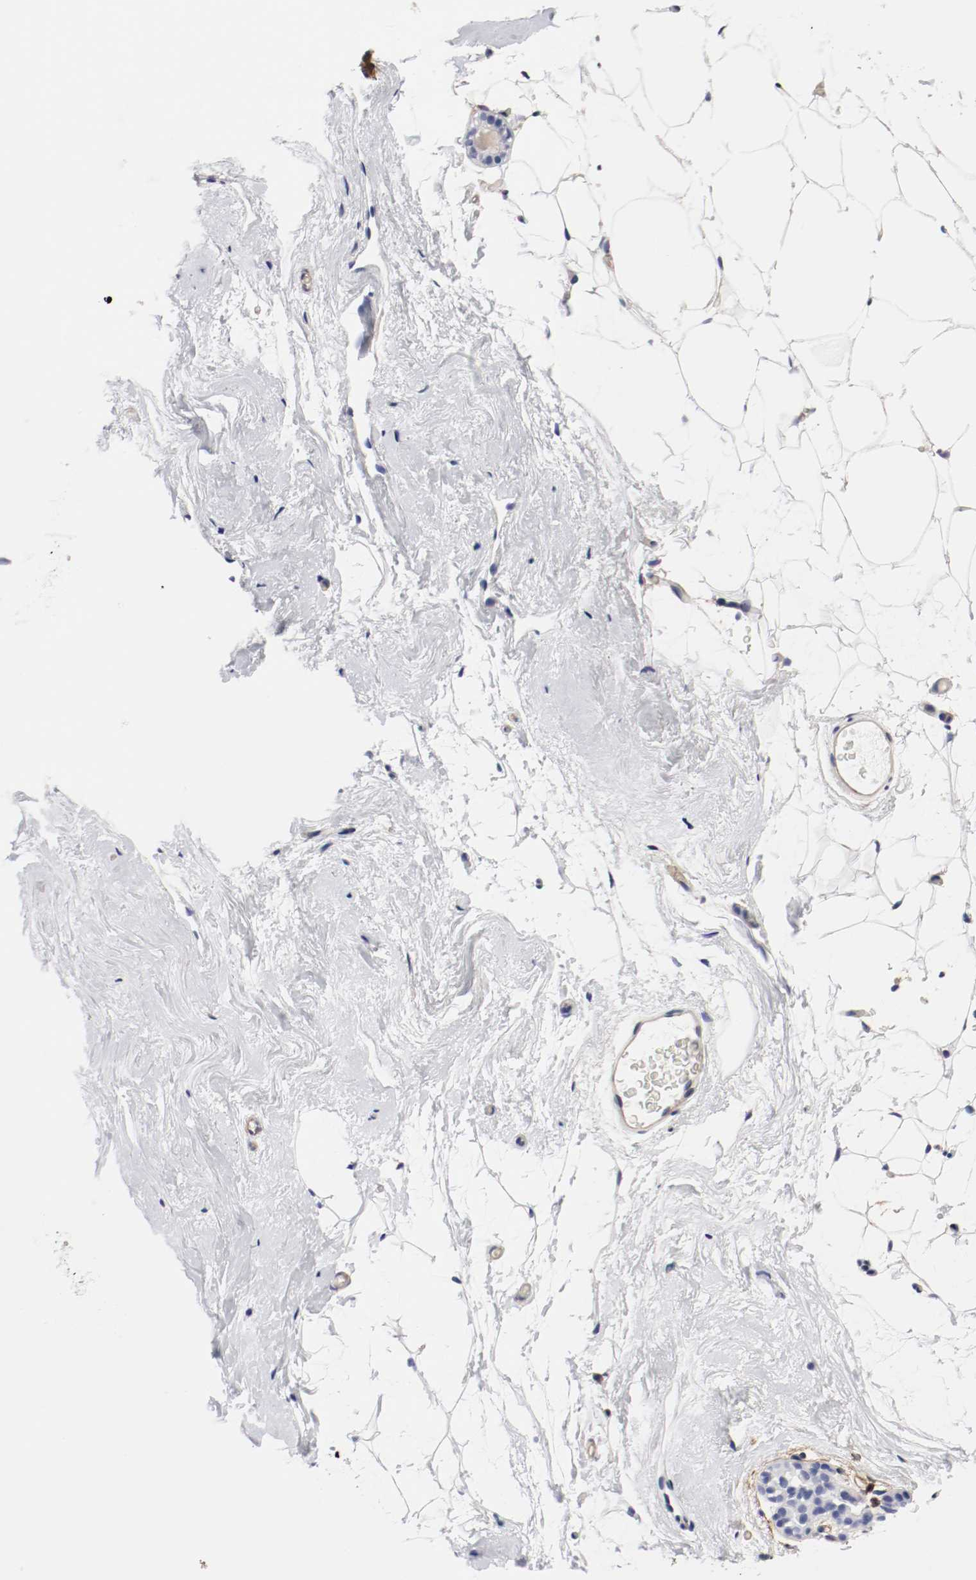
{"staining": {"intensity": "negative", "quantity": "none", "location": "none"}, "tissue": "breast", "cell_type": "Adipocytes", "image_type": "normal", "snomed": [{"axis": "morphology", "description": "Normal tissue, NOS"}, {"axis": "topography", "description": "Breast"}], "caption": "Immunohistochemistry photomicrograph of benign human breast stained for a protein (brown), which shows no positivity in adipocytes.", "gene": "IFITM1", "patient": {"sex": "female", "age": 75}}